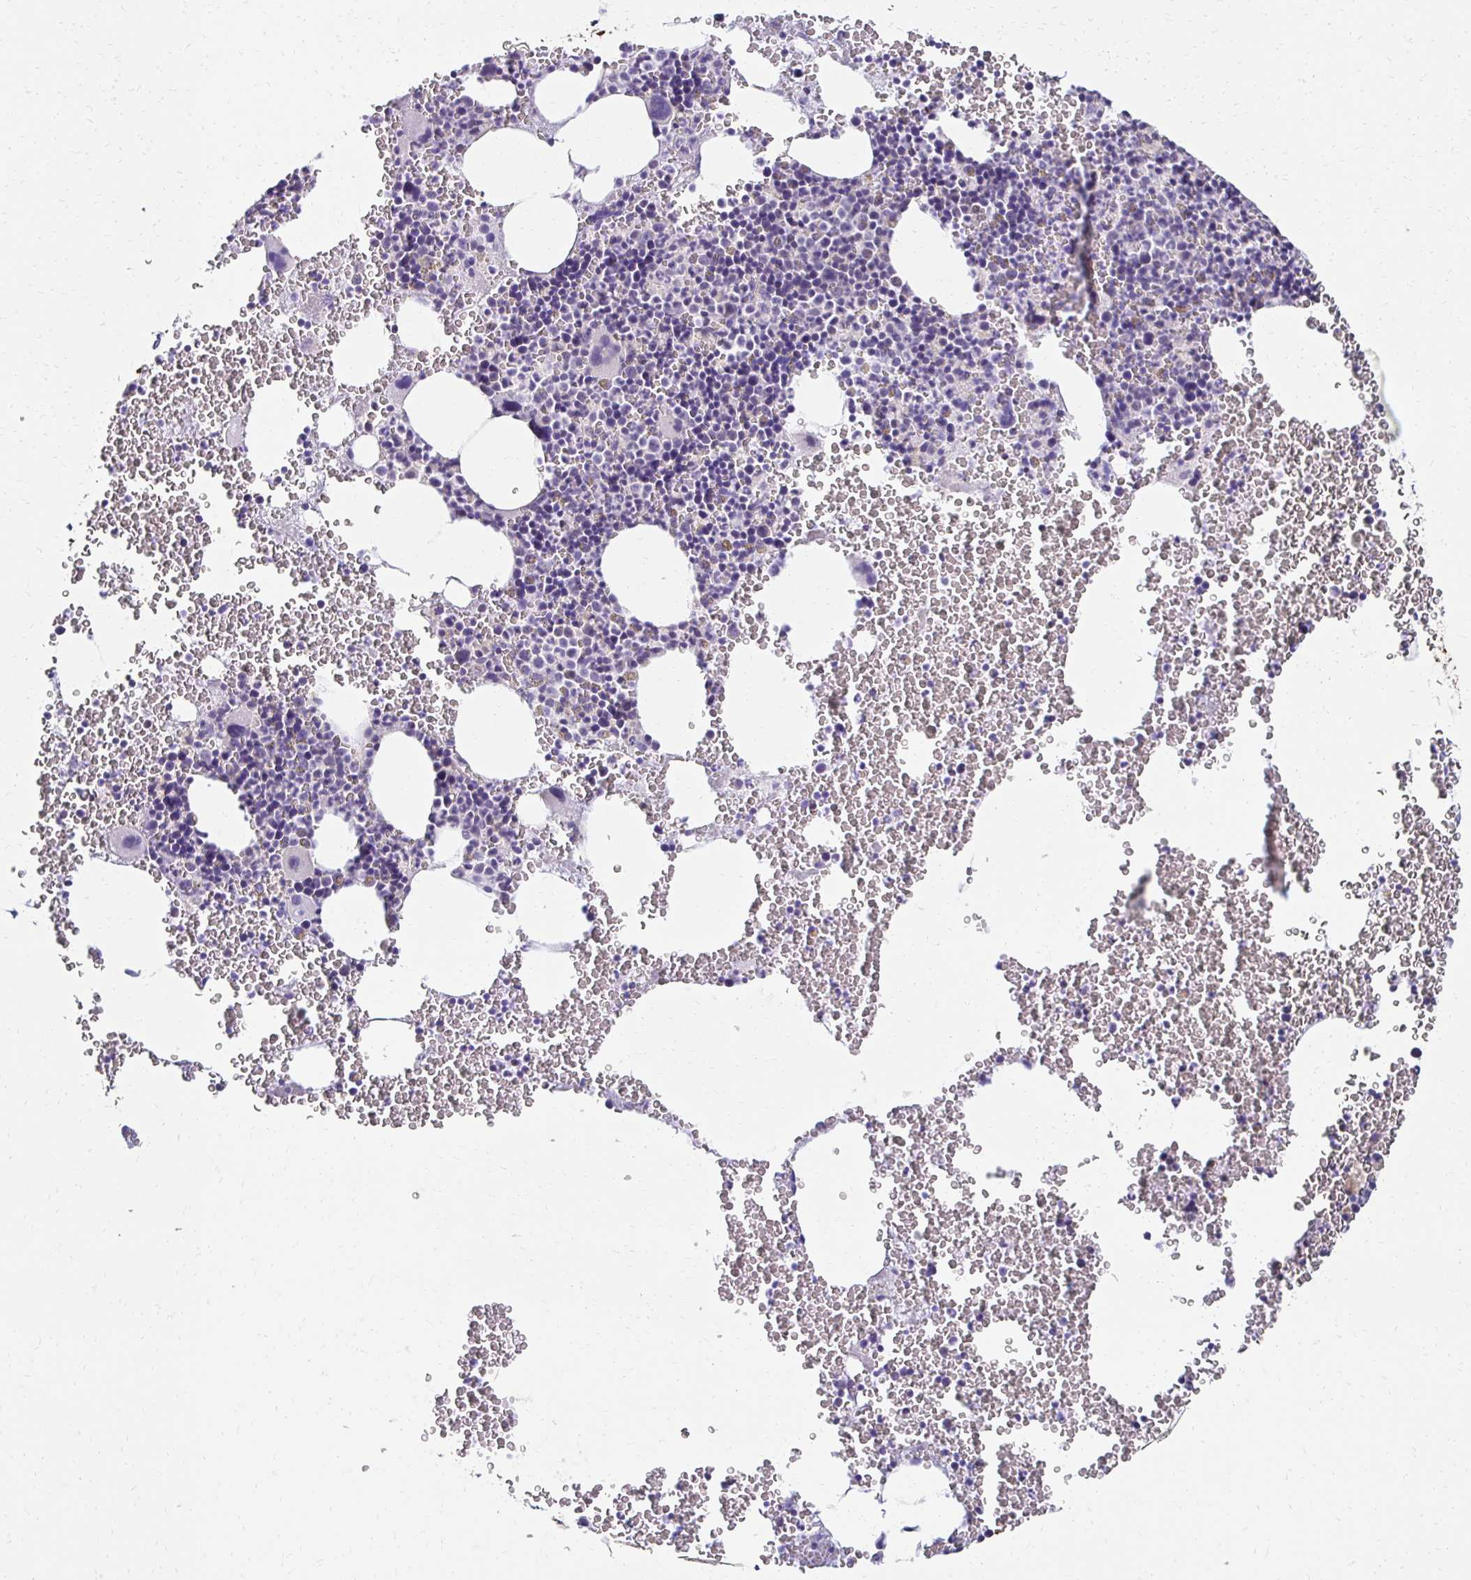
{"staining": {"intensity": "negative", "quantity": "none", "location": "none"}, "tissue": "bone marrow", "cell_type": "Hematopoietic cells", "image_type": "normal", "snomed": [{"axis": "morphology", "description": "Normal tissue, NOS"}, {"axis": "topography", "description": "Bone marrow"}], "caption": "Photomicrograph shows no protein staining in hematopoietic cells of unremarkable bone marrow. Brightfield microscopy of immunohistochemistry stained with DAB (3,3'-diaminobenzidine) (brown) and hematoxylin (blue), captured at high magnification.", "gene": "C1QTNF2", "patient": {"sex": "male", "age": 47}}